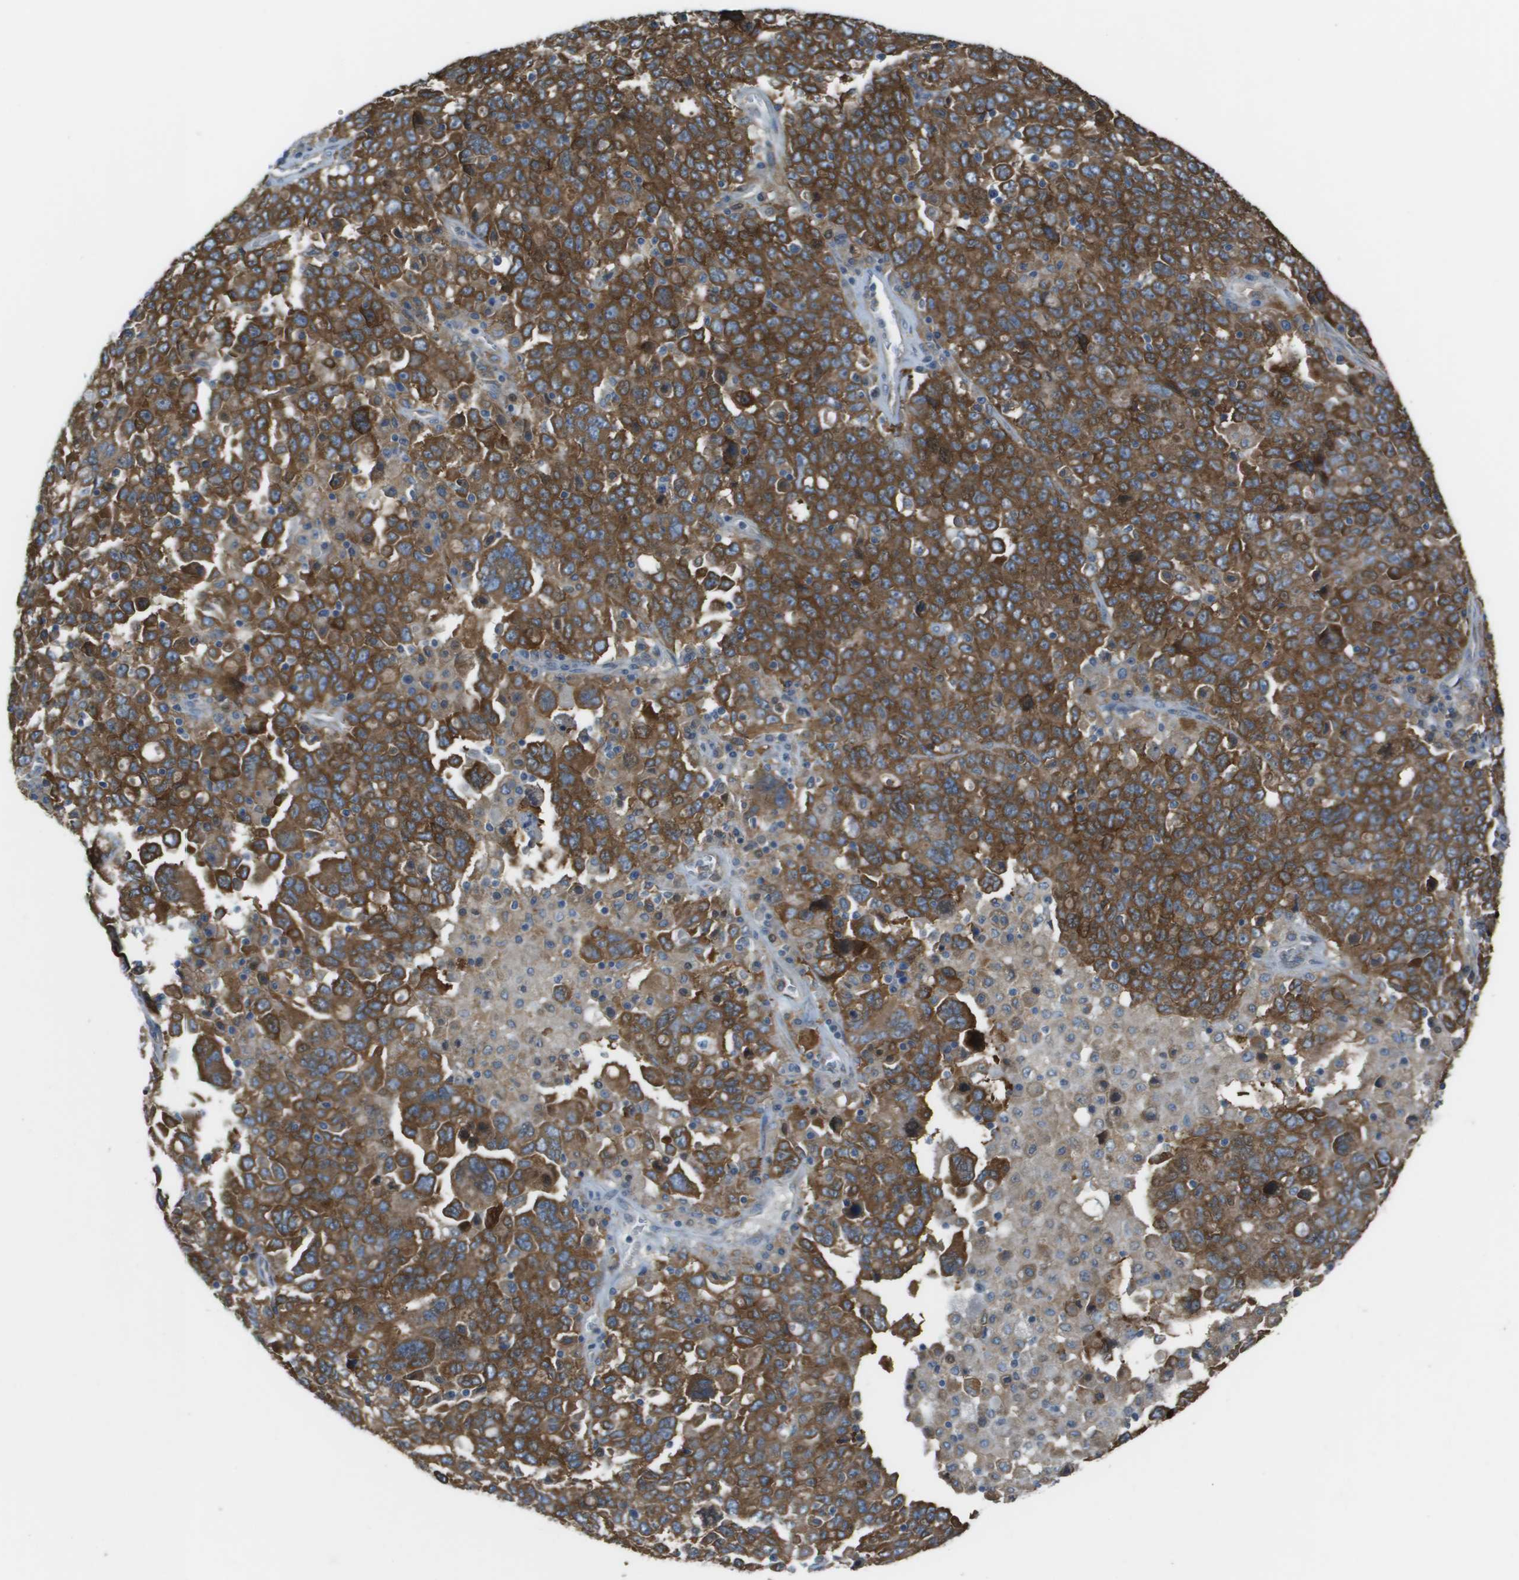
{"staining": {"intensity": "strong", "quantity": ">75%", "location": "cytoplasmic/membranous"}, "tissue": "ovarian cancer", "cell_type": "Tumor cells", "image_type": "cancer", "snomed": [{"axis": "morphology", "description": "Carcinoma, endometroid"}, {"axis": "topography", "description": "Ovary"}], "caption": "Tumor cells exhibit high levels of strong cytoplasmic/membranous expression in about >75% of cells in ovarian endometroid carcinoma. The staining was performed using DAB to visualize the protein expression in brown, while the nuclei were stained in blue with hematoxylin (Magnification: 20x).", "gene": "CORO1B", "patient": {"sex": "female", "age": 62}}